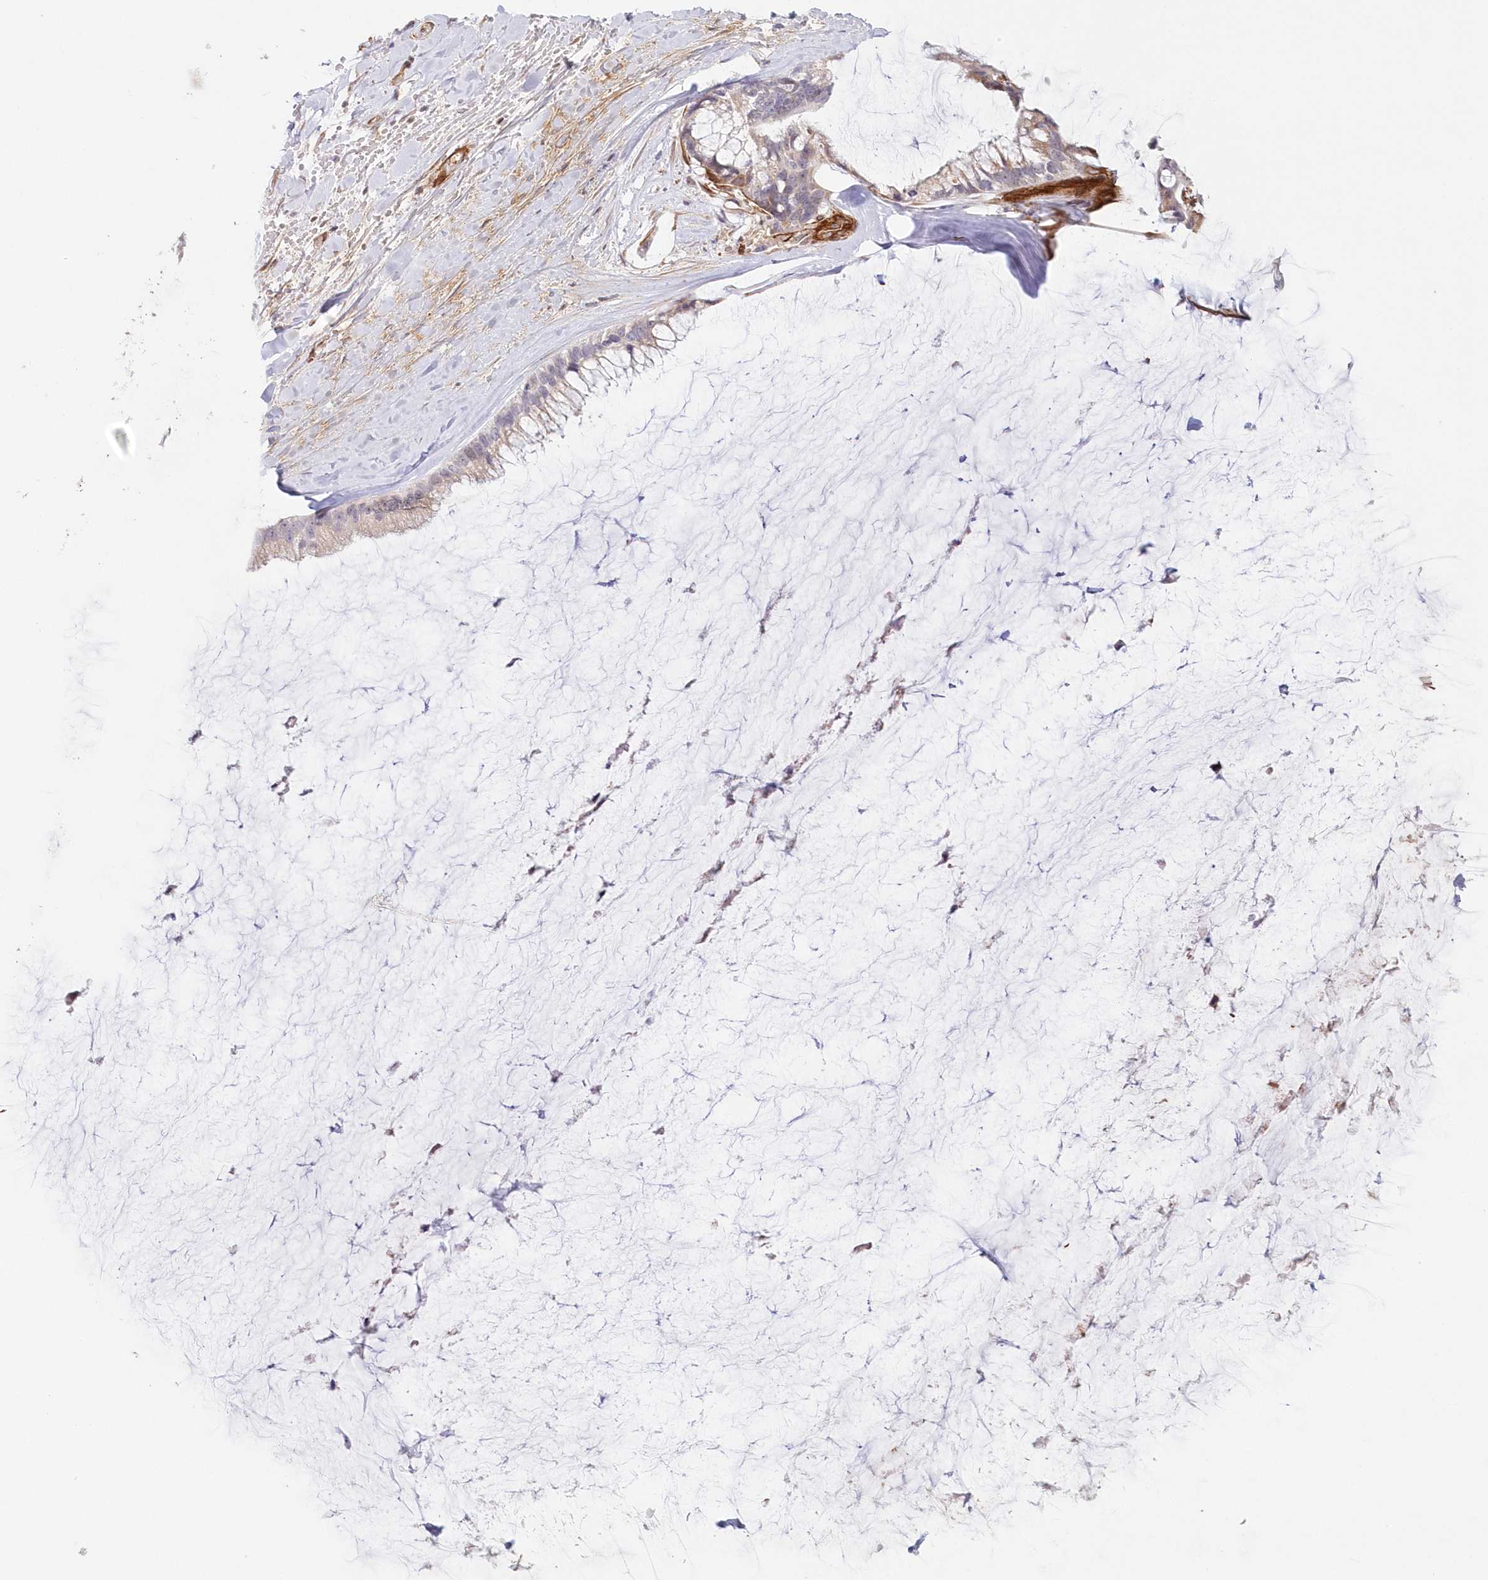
{"staining": {"intensity": "negative", "quantity": "none", "location": "none"}, "tissue": "ovarian cancer", "cell_type": "Tumor cells", "image_type": "cancer", "snomed": [{"axis": "morphology", "description": "Cystadenocarcinoma, mucinous, NOS"}, {"axis": "topography", "description": "Ovary"}], "caption": "A photomicrograph of human ovarian mucinous cystadenocarcinoma is negative for staining in tumor cells.", "gene": "AFAP1L2", "patient": {"sex": "female", "age": 39}}